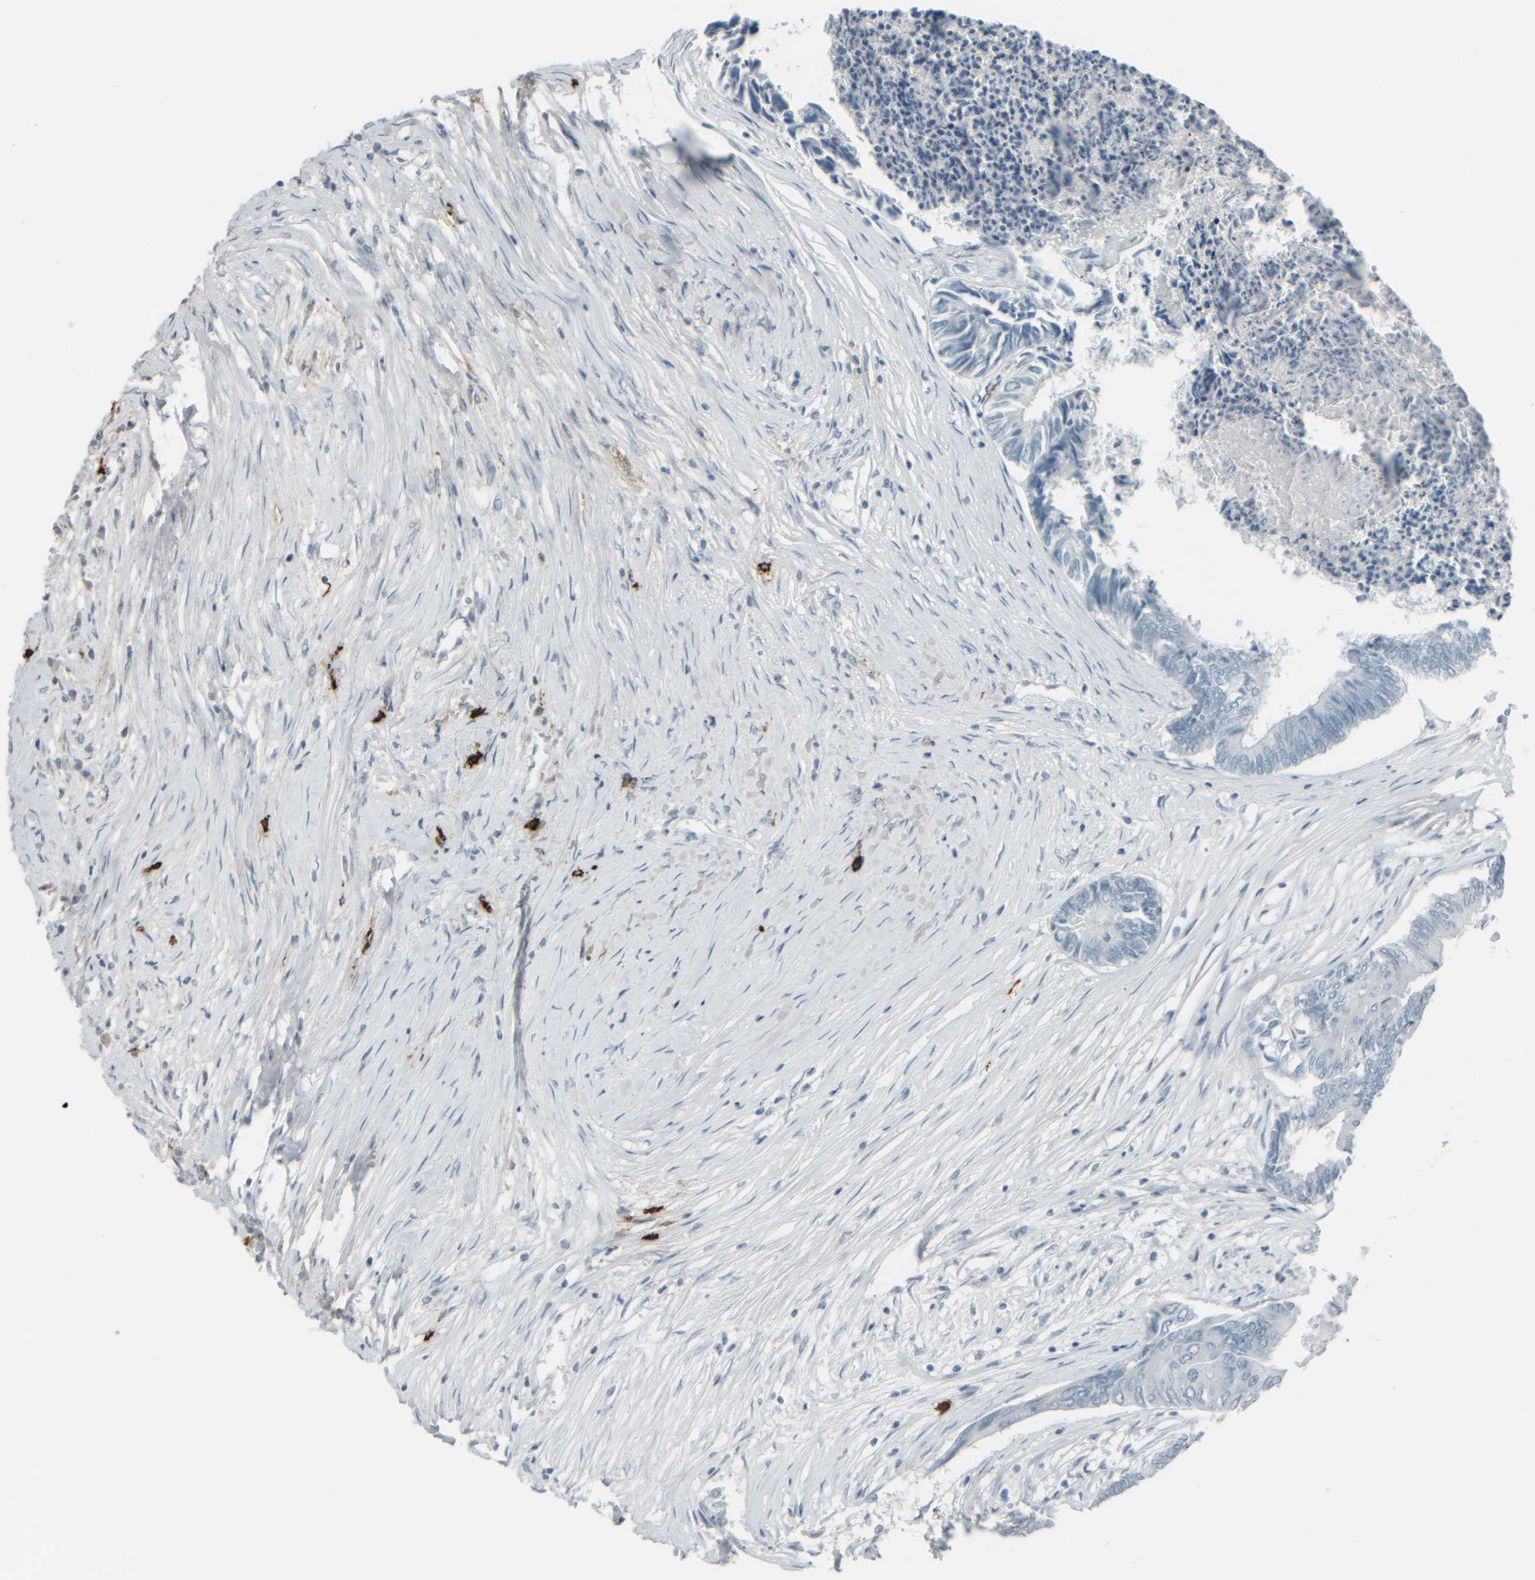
{"staining": {"intensity": "negative", "quantity": "none", "location": "none"}, "tissue": "colorectal cancer", "cell_type": "Tumor cells", "image_type": "cancer", "snomed": [{"axis": "morphology", "description": "Adenocarcinoma, NOS"}, {"axis": "topography", "description": "Rectum"}], "caption": "Immunohistochemical staining of adenocarcinoma (colorectal) reveals no significant staining in tumor cells. Nuclei are stained in blue.", "gene": "TPSAB1", "patient": {"sex": "male", "age": 63}}